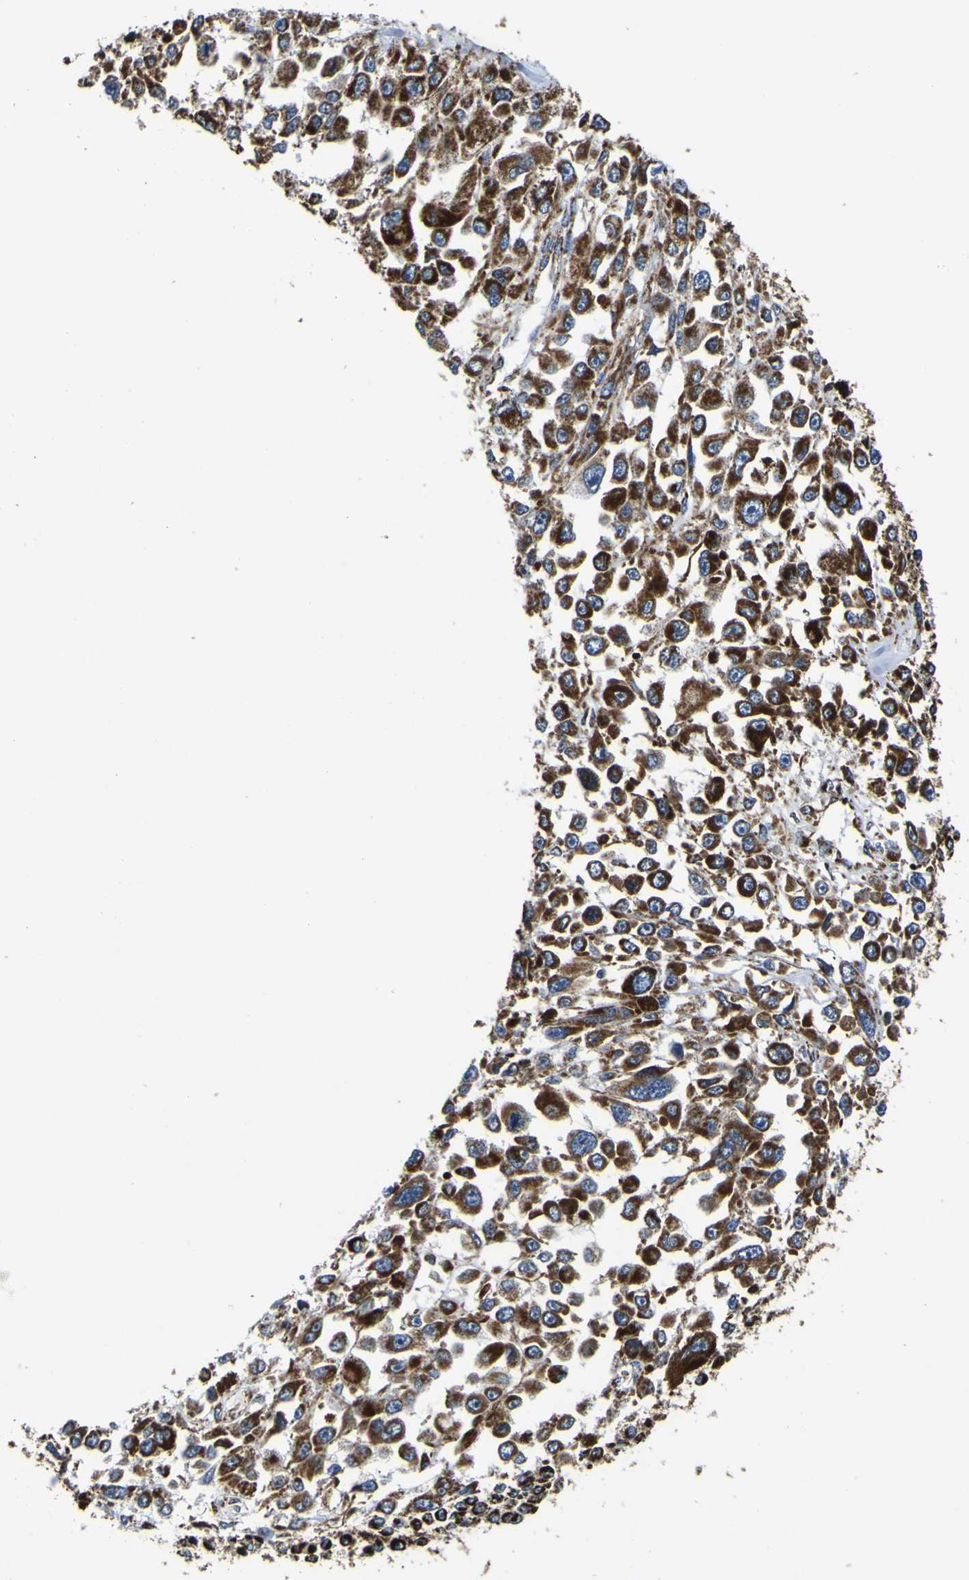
{"staining": {"intensity": "strong", "quantity": ">75%", "location": "cytoplasmic/membranous"}, "tissue": "melanoma", "cell_type": "Tumor cells", "image_type": "cancer", "snomed": [{"axis": "morphology", "description": "Malignant melanoma, Metastatic site"}, {"axis": "topography", "description": "Lymph node"}], "caption": "The immunohistochemical stain labels strong cytoplasmic/membranous expression in tumor cells of malignant melanoma (metastatic site) tissue.", "gene": "PTRH2", "patient": {"sex": "male", "age": 59}}